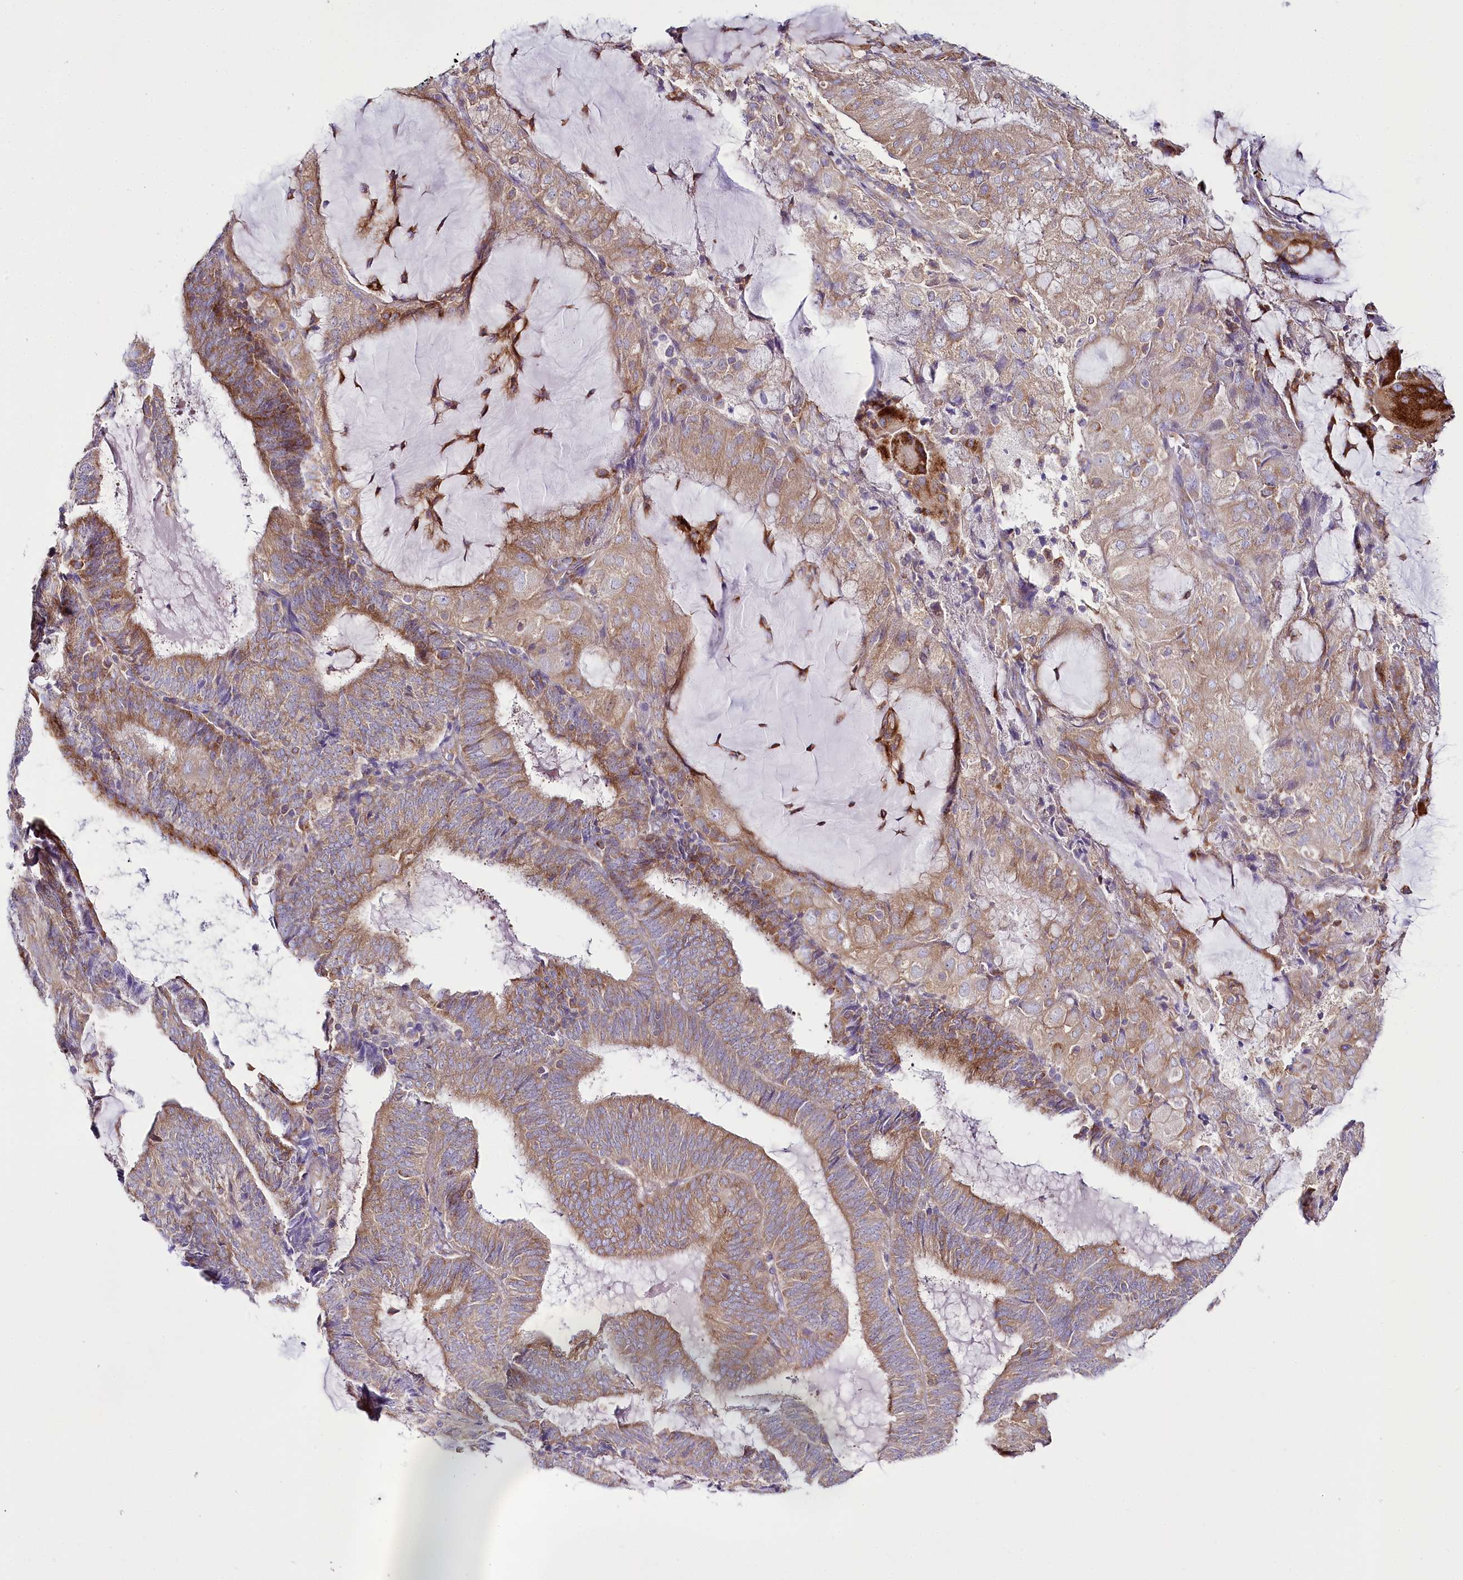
{"staining": {"intensity": "moderate", "quantity": ">75%", "location": "cytoplasmic/membranous"}, "tissue": "endometrial cancer", "cell_type": "Tumor cells", "image_type": "cancer", "snomed": [{"axis": "morphology", "description": "Adenocarcinoma, NOS"}, {"axis": "topography", "description": "Endometrium"}], "caption": "Immunohistochemical staining of human endometrial cancer (adenocarcinoma) shows moderate cytoplasmic/membranous protein expression in approximately >75% of tumor cells.", "gene": "THUMPD3", "patient": {"sex": "female", "age": 81}}